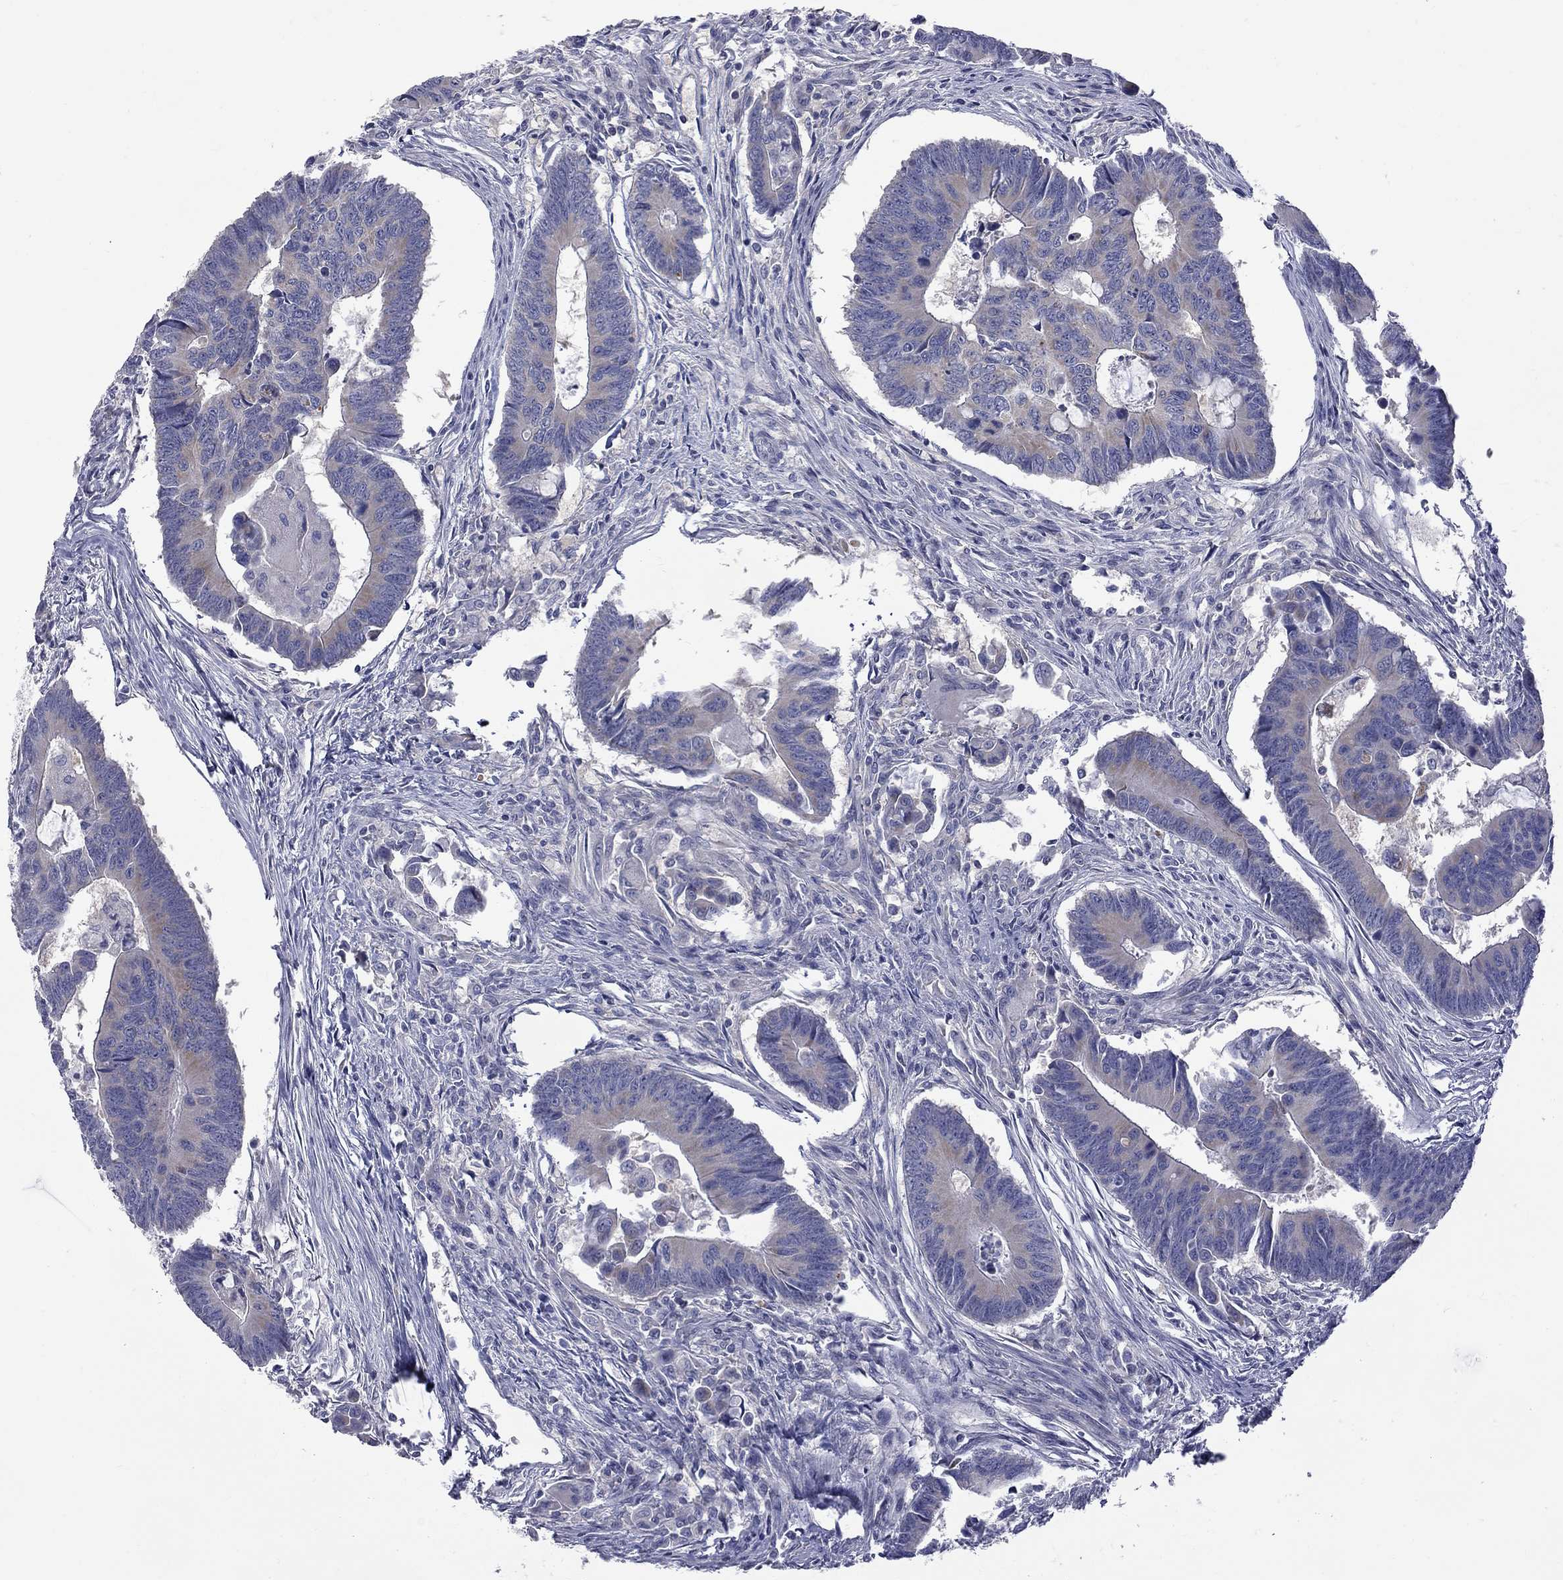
{"staining": {"intensity": "weak", "quantity": "<25%", "location": "cytoplasmic/membranous"}, "tissue": "colorectal cancer", "cell_type": "Tumor cells", "image_type": "cancer", "snomed": [{"axis": "morphology", "description": "Adenocarcinoma, NOS"}, {"axis": "topography", "description": "Rectum"}], "caption": "High power microscopy image of an IHC image of adenocarcinoma (colorectal), revealing no significant positivity in tumor cells. The staining was performed using DAB (3,3'-diaminobenzidine) to visualize the protein expression in brown, while the nuclei were stained in blue with hematoxylin (Magnification: 20x).", "gene": "ABCB4", "patient": {"sex": "male", "age": 67}}